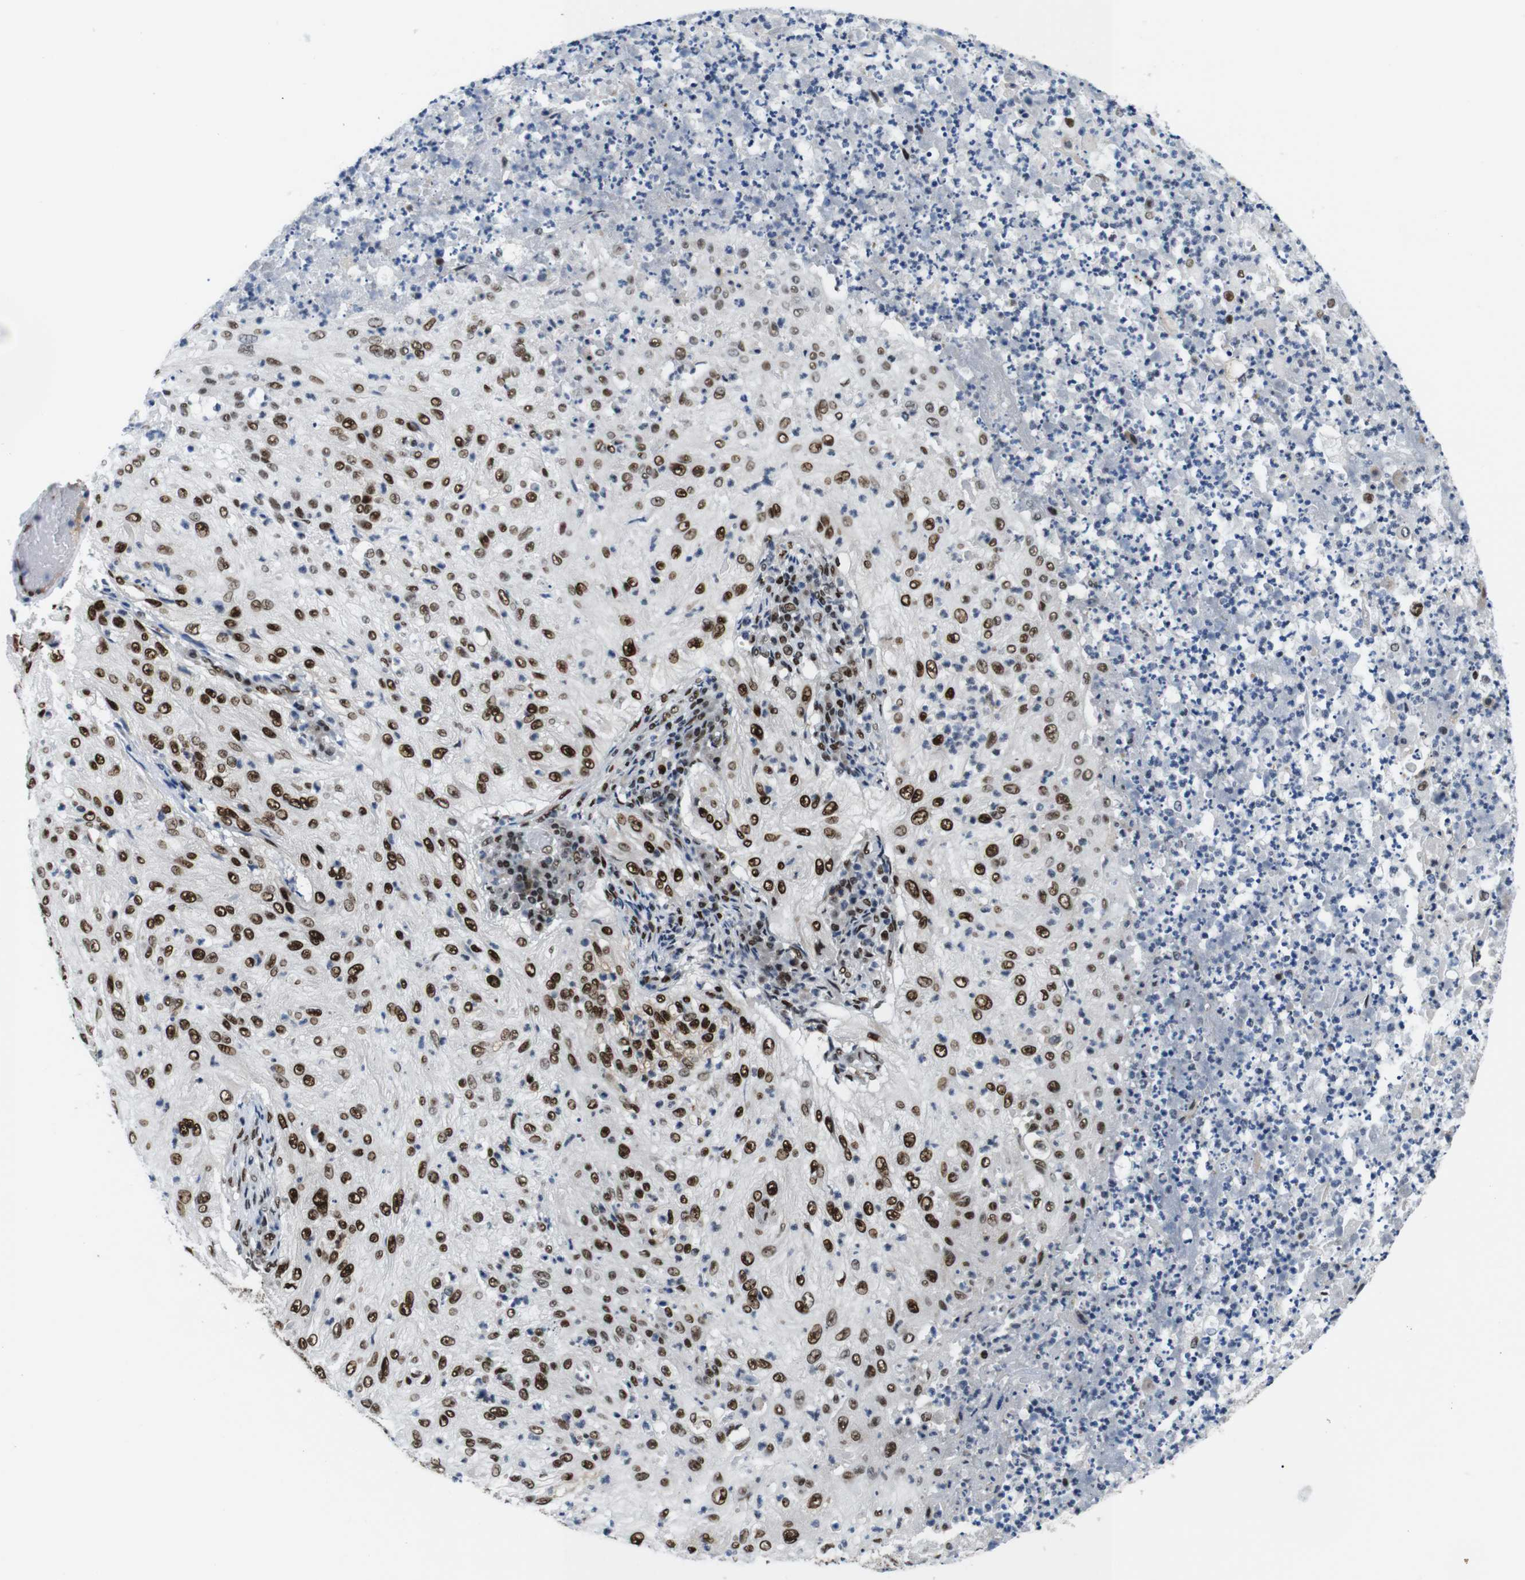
{"staining": {"intensity": "strong", "quantity": ">75%", "location": "nuclear"}, "tissue": "lung cancer", "cell_type": "Tumor cells", "image_type": "cancer", "snomed": [{"axis": "morphology", "description": "Inflammation, NOS"}, {"axis": "morphology", "description": "Squamous cell carcinoma, NOS"}, {"axis": "topography", "description": "Lymph node"}, {"axis": "topography", "description": "Soft tissue"}, {"axis": "topography", "description": "Lung"}], "caption": "Immunohistochemical staining of lung cancer displays high levels of strong nuclear positivity in about >75% of tumor cells.", "gene": "PSME3", "patient": {"sex": "male", "age": 66}}